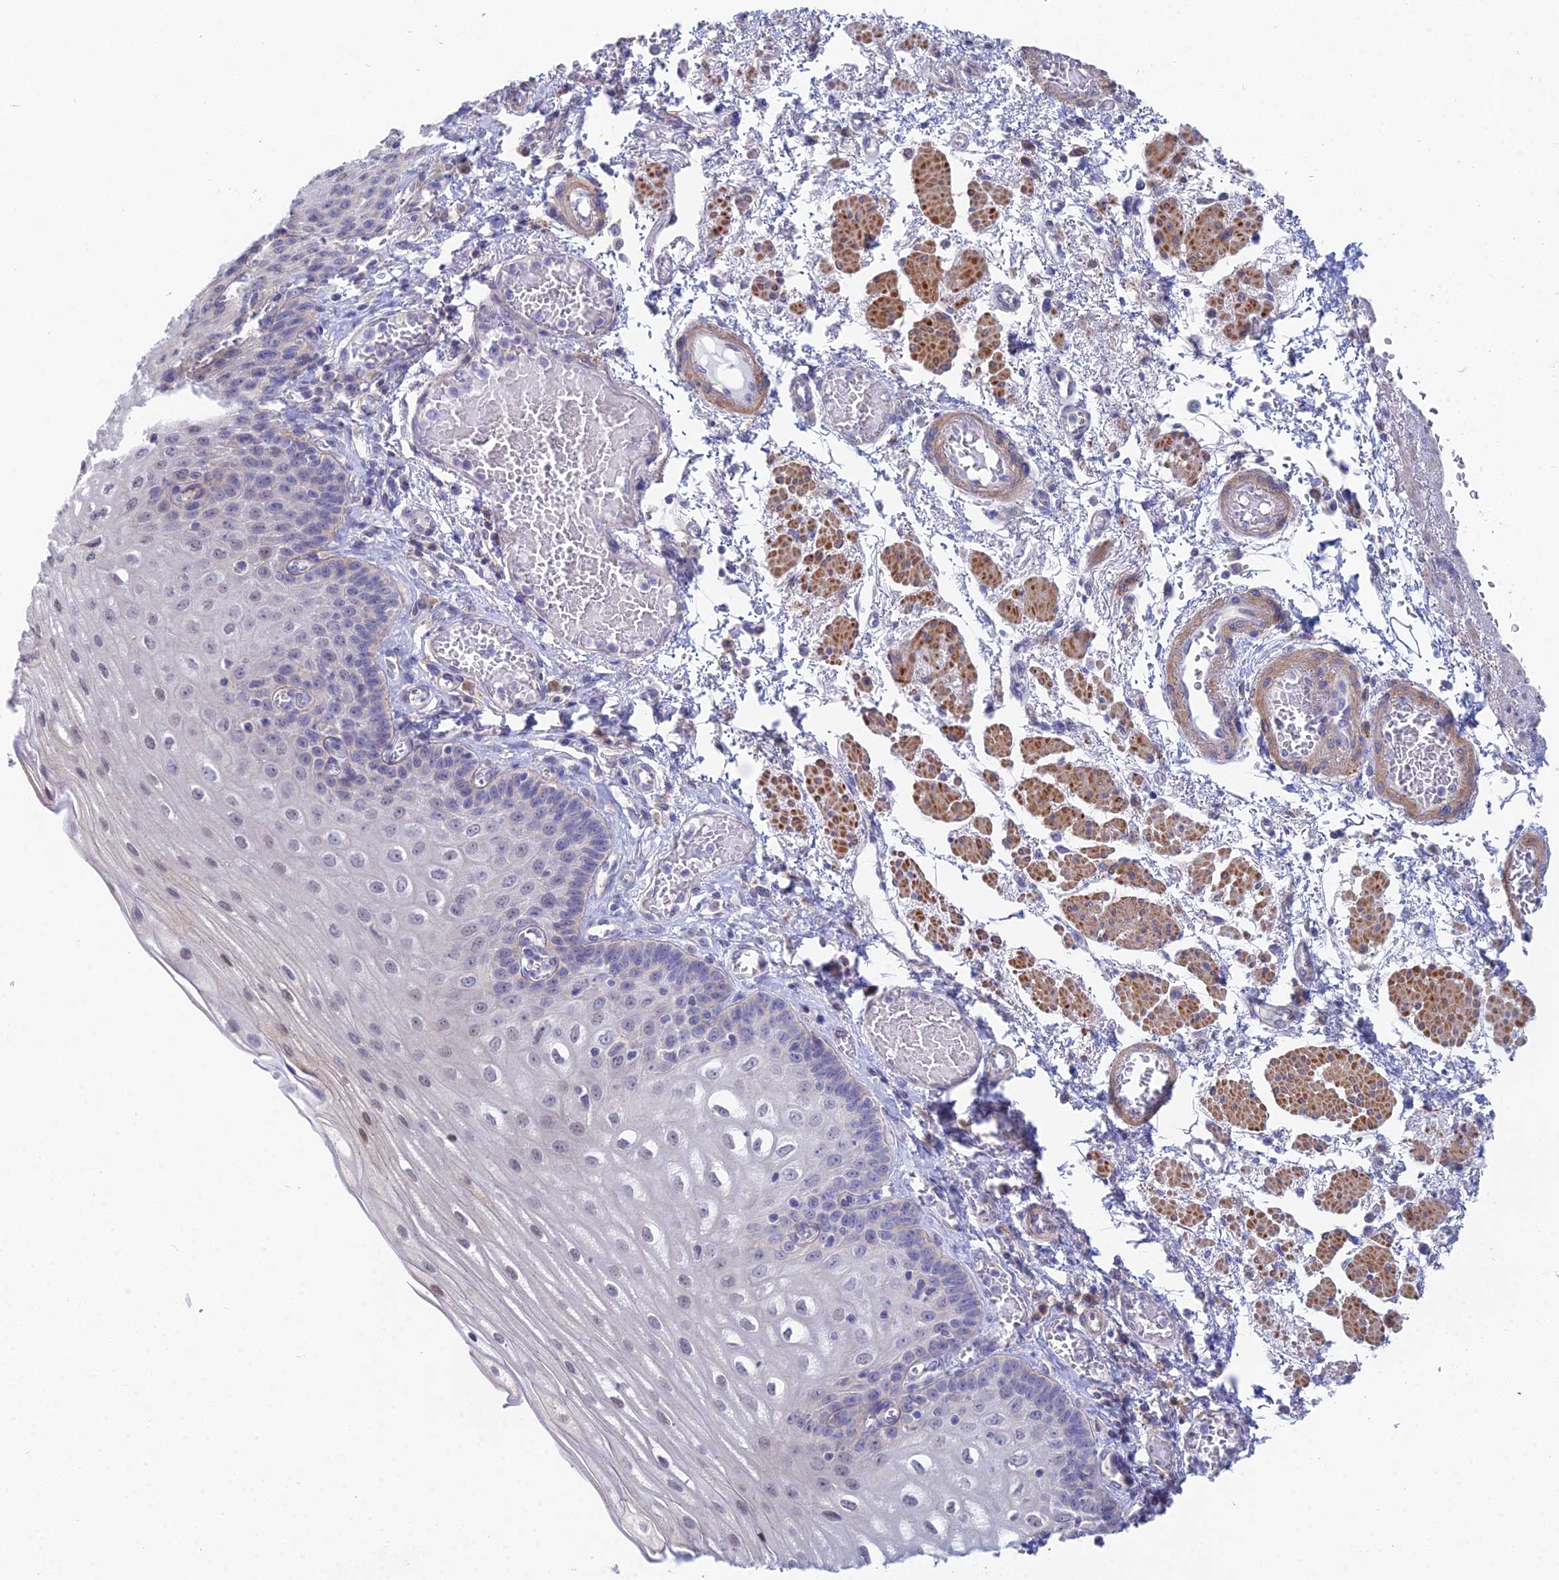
{"staining": {"intensity": "weak", "quantity": "25%-75%", "location": "nuclear"}, "tissue": "esophagus", "cell_type": "Squamous epithelial cells", "image_type": "normal", "snomed": [{"axis": "morphology", "description": "Normal tissue, NOS"}, {"axis": "topography", "description": "Esophagus"}], "caption": "Immunohistochemical staining of normal esophagus reveals weak nuclear protein positivity in approximately 25%-75% of squamous epithelial cells.", "gene": "DNAH14", "patient": {"sex": "male", "age": 81}}